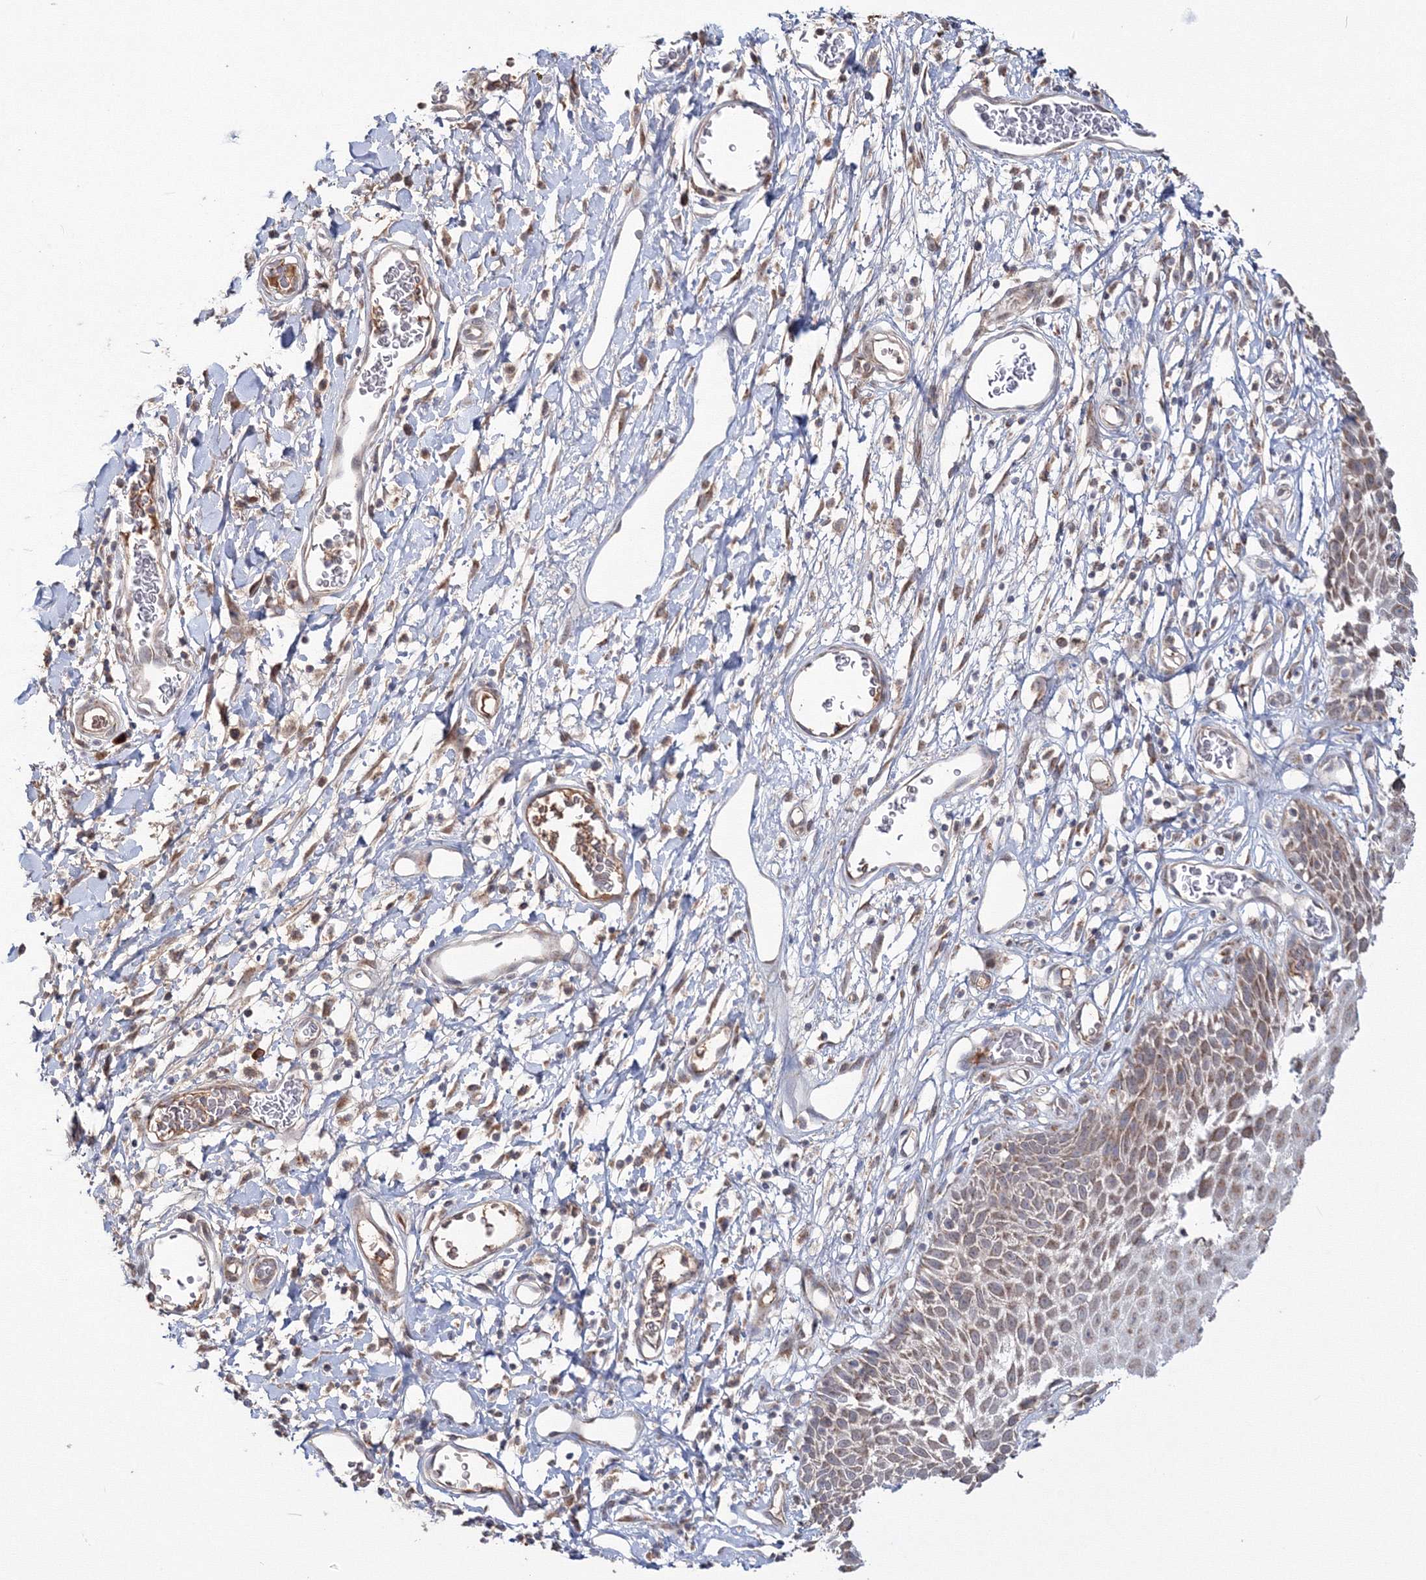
{"staining": {"intensity": "moderate", "quantity": "25%-75%", "location": "cytoplasmic/membranous"}, "tissue": "skin", "cell_type": "Epidermal cells", "image_type": "normal", "snomed": [{"axis": "morphology", "description": "Normal tissue, NOS"}, {"axis": "topography", "description": "Vulva"}], "caption": "Epidermal cells show medium levels of moderate cytoplasmic/membranous expression in about 25%-75% of cells in unremarkable human skin.", "gene": "PEX13", "patient": {"sex": "female", "age": 68}}